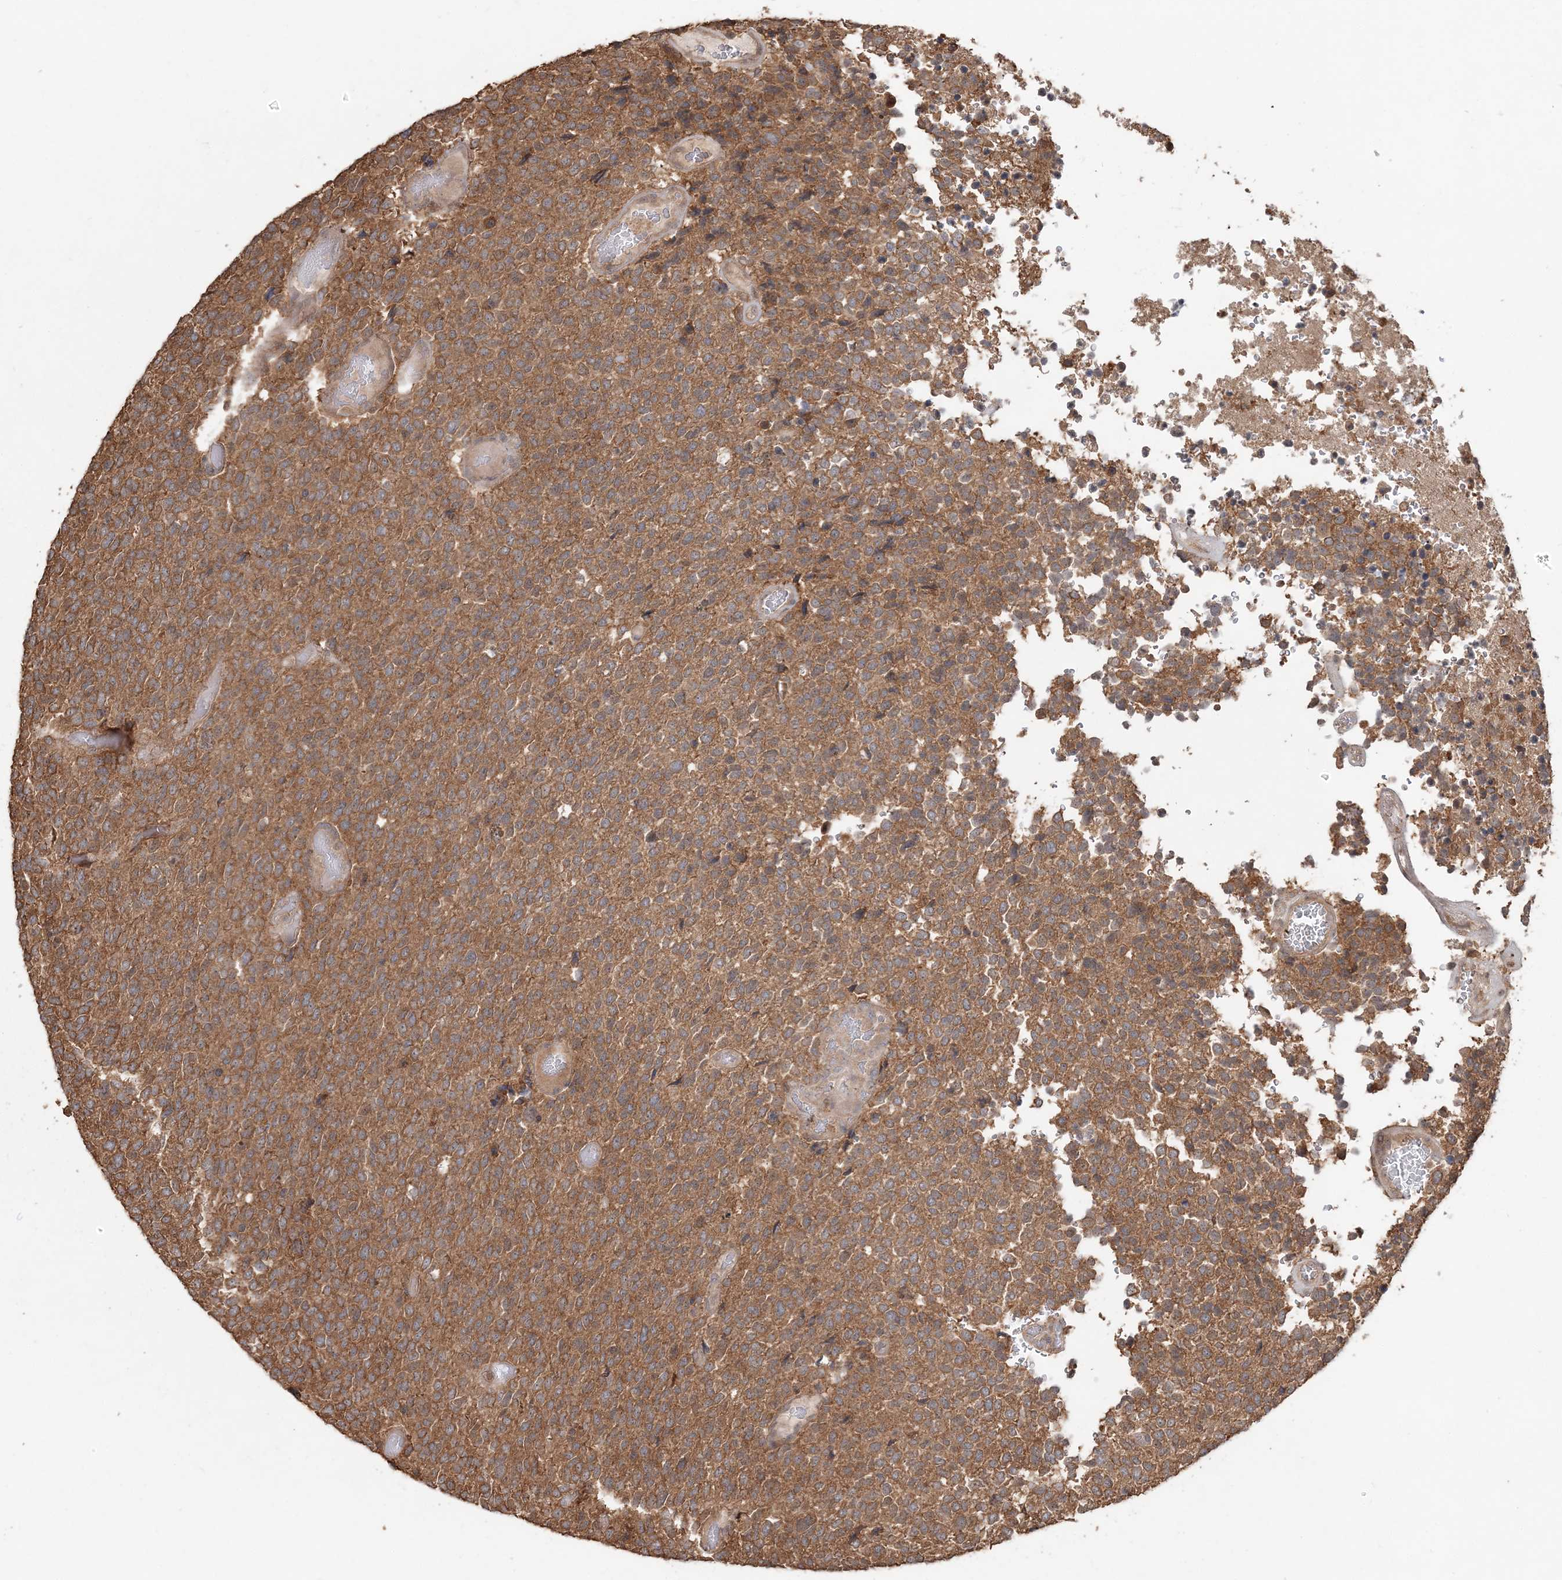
{"staining": {"intensity": "moderate", "quantity": ">75%", "location": "cytoplasmic/membranous"}, "tissue": "glioma", "cell_type": "Tumor cells", "image_type": "cancer", "snomed": [{"axis": "morphology", "description": "Glioma, malignant, High grade"}, {"axis": "topography", "description": "pancreas cauda"}], "caption": "Immunohistochemical staining of malignant glioma (high-grade) demonstrates moderate cytoplasmic/membranous protein expression in approximately >75% of tumor cells.", "gene": "CAB39", "patient": {"sex": "male", "age": 60}}